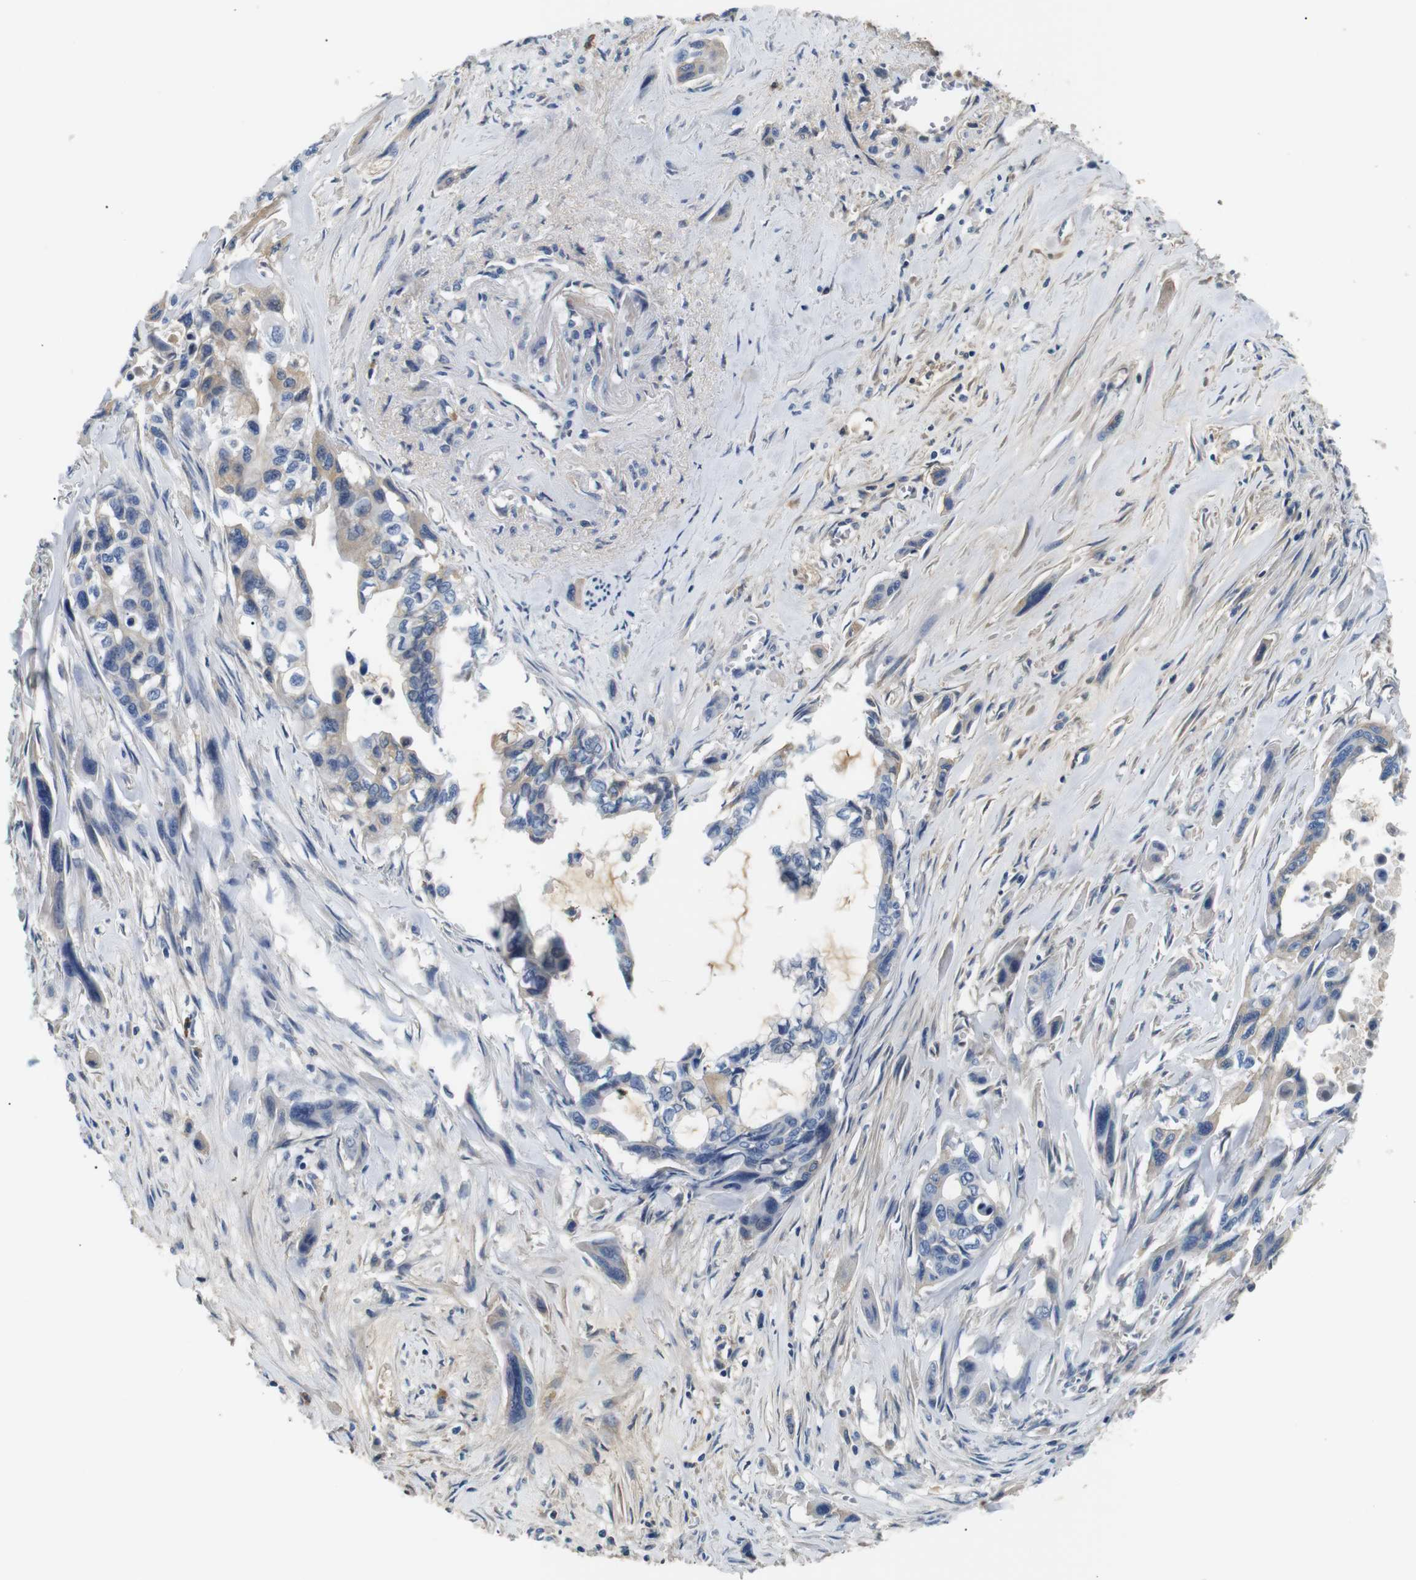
{"staining": {"intensity": "weak", "quantity": "25%-75%", "location": "cytoplasmic/membranous"}, "tissue": "pancreatic cancer", "cell_type": "Tumor cells", "image_type": "cancer", "snomed": [{"axis": "morphology", "description": "Adenocarcinoma, NOS"}, {"axis": "topography", "description": "Pancreas"}], "caption": "Protein expression analysis of pancreatic cancer shows weak cytoplasmic/membranous staining in approximately 25%-75% of tumor cells.", "gene": "LHCGR", "patient": {"sex": "male", "age": 73}}